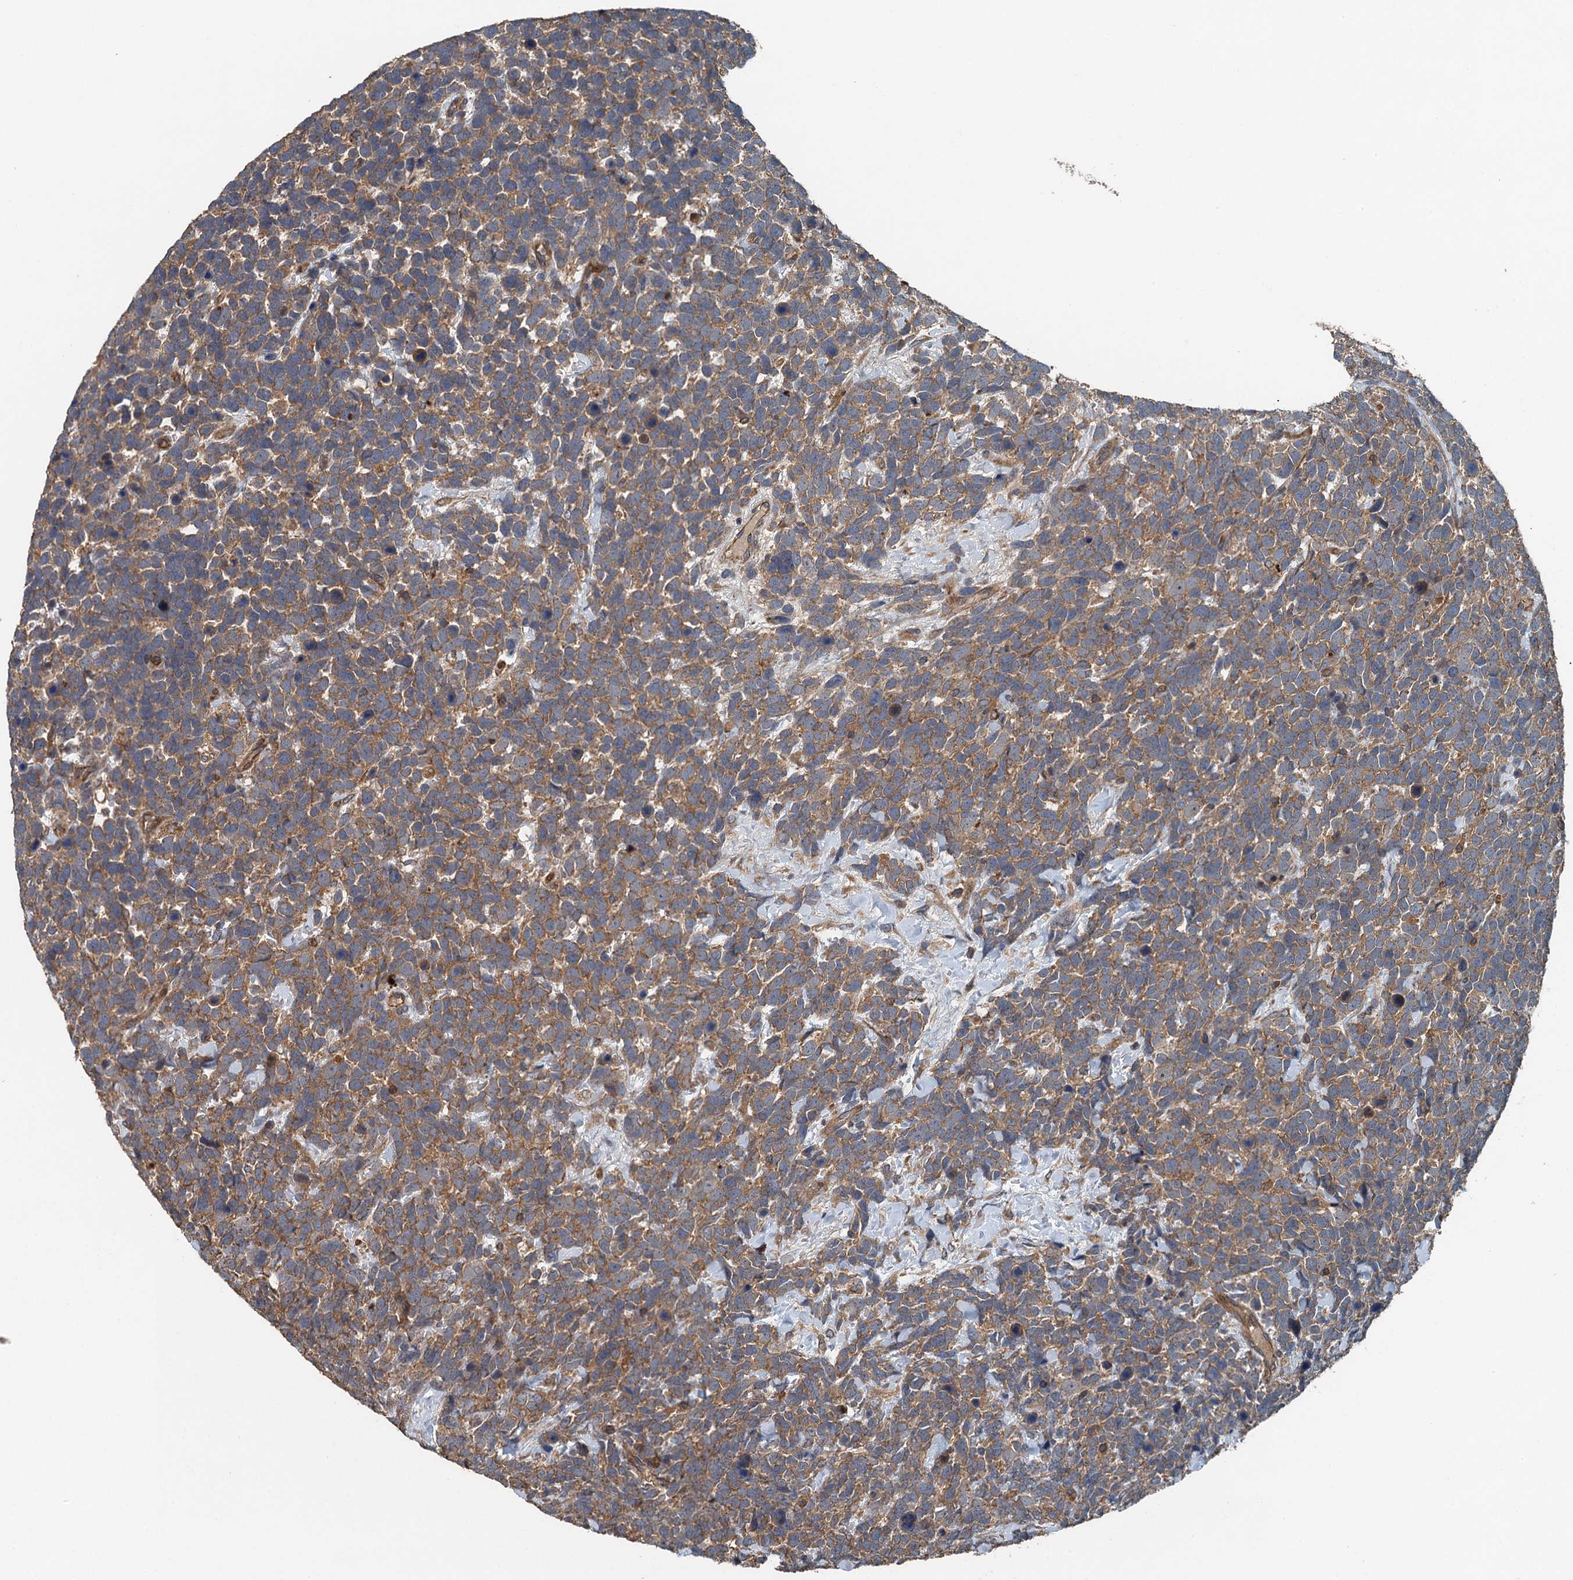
{"staining": {"intensity": "moderate", "quantity": ">75%", "location": "cytoplasmic/membranous"}, "tissue": "urothelial cancer", "cell_type": "Tumor cells", "image_type": "cancer", "snomed": [{"axis": "morphology", "description": "Urothelial carcinoma, High grade"}, {"axis": "topography", "description": "Urinary bladder"}], "caption": "Urothelial cancer stained with a brown dye reveals moderate cytoplasmic/membranous positive expression in about >75% of tumor cells.", "gene": "BORCS5", "patient": {"sex": "female", "age": 82}}